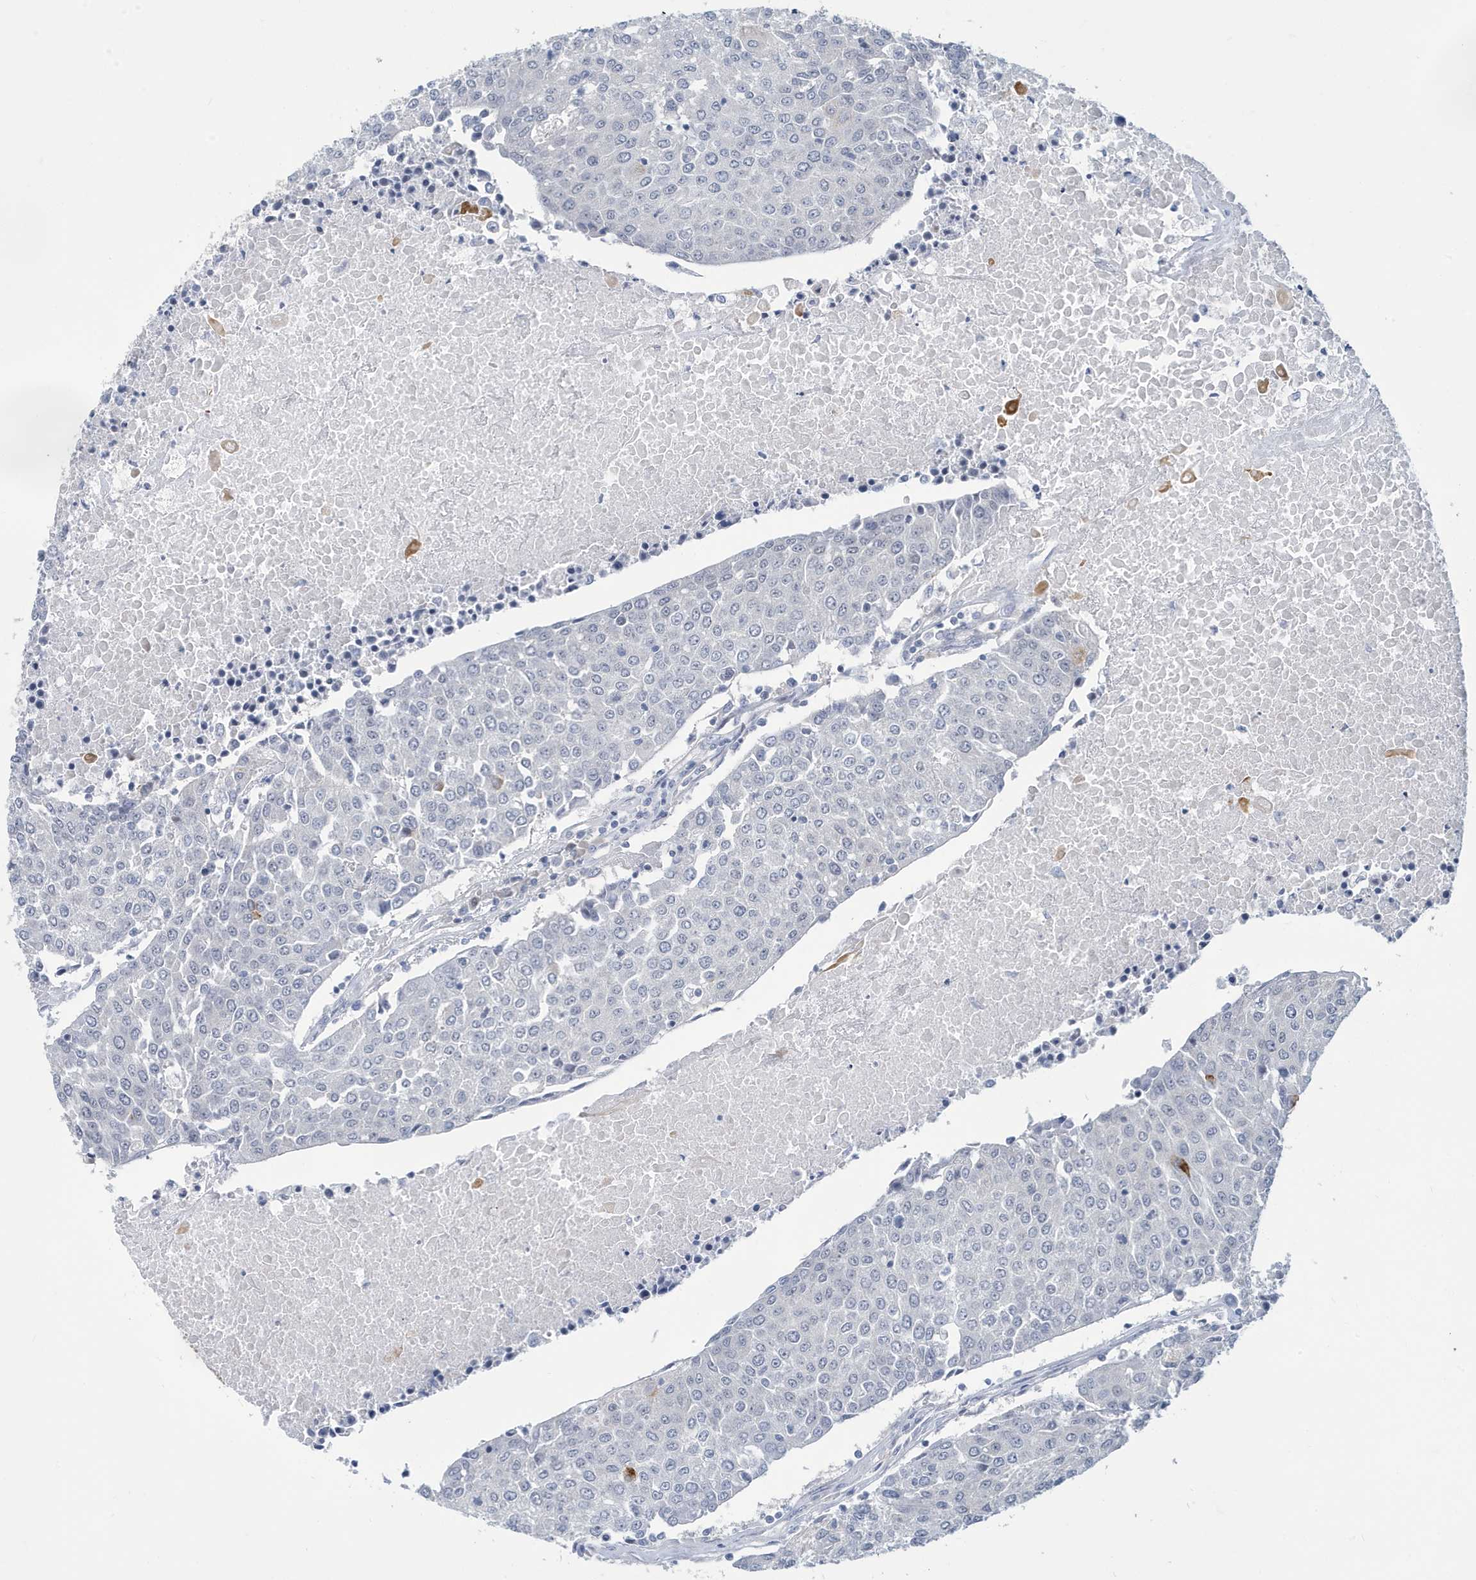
{"staining": {"intensity": "negative", "quantity": "none", "location": "none"}, "tissue": "urothelial cancer", "cell_type": "Tumor cells", "image_type": "cancer", "snomed": [{"axis": "morphology", "description": "Urothelial carcinoma, High grade"}, {"axis": "topography", "description": "Urinary bladder"}], "caption": "A photomicrograph of human urothelial cancer is negative for staining in tumor cells.", "gene": "ZNF654", "patient": {"sex": "female", "age": 85}}